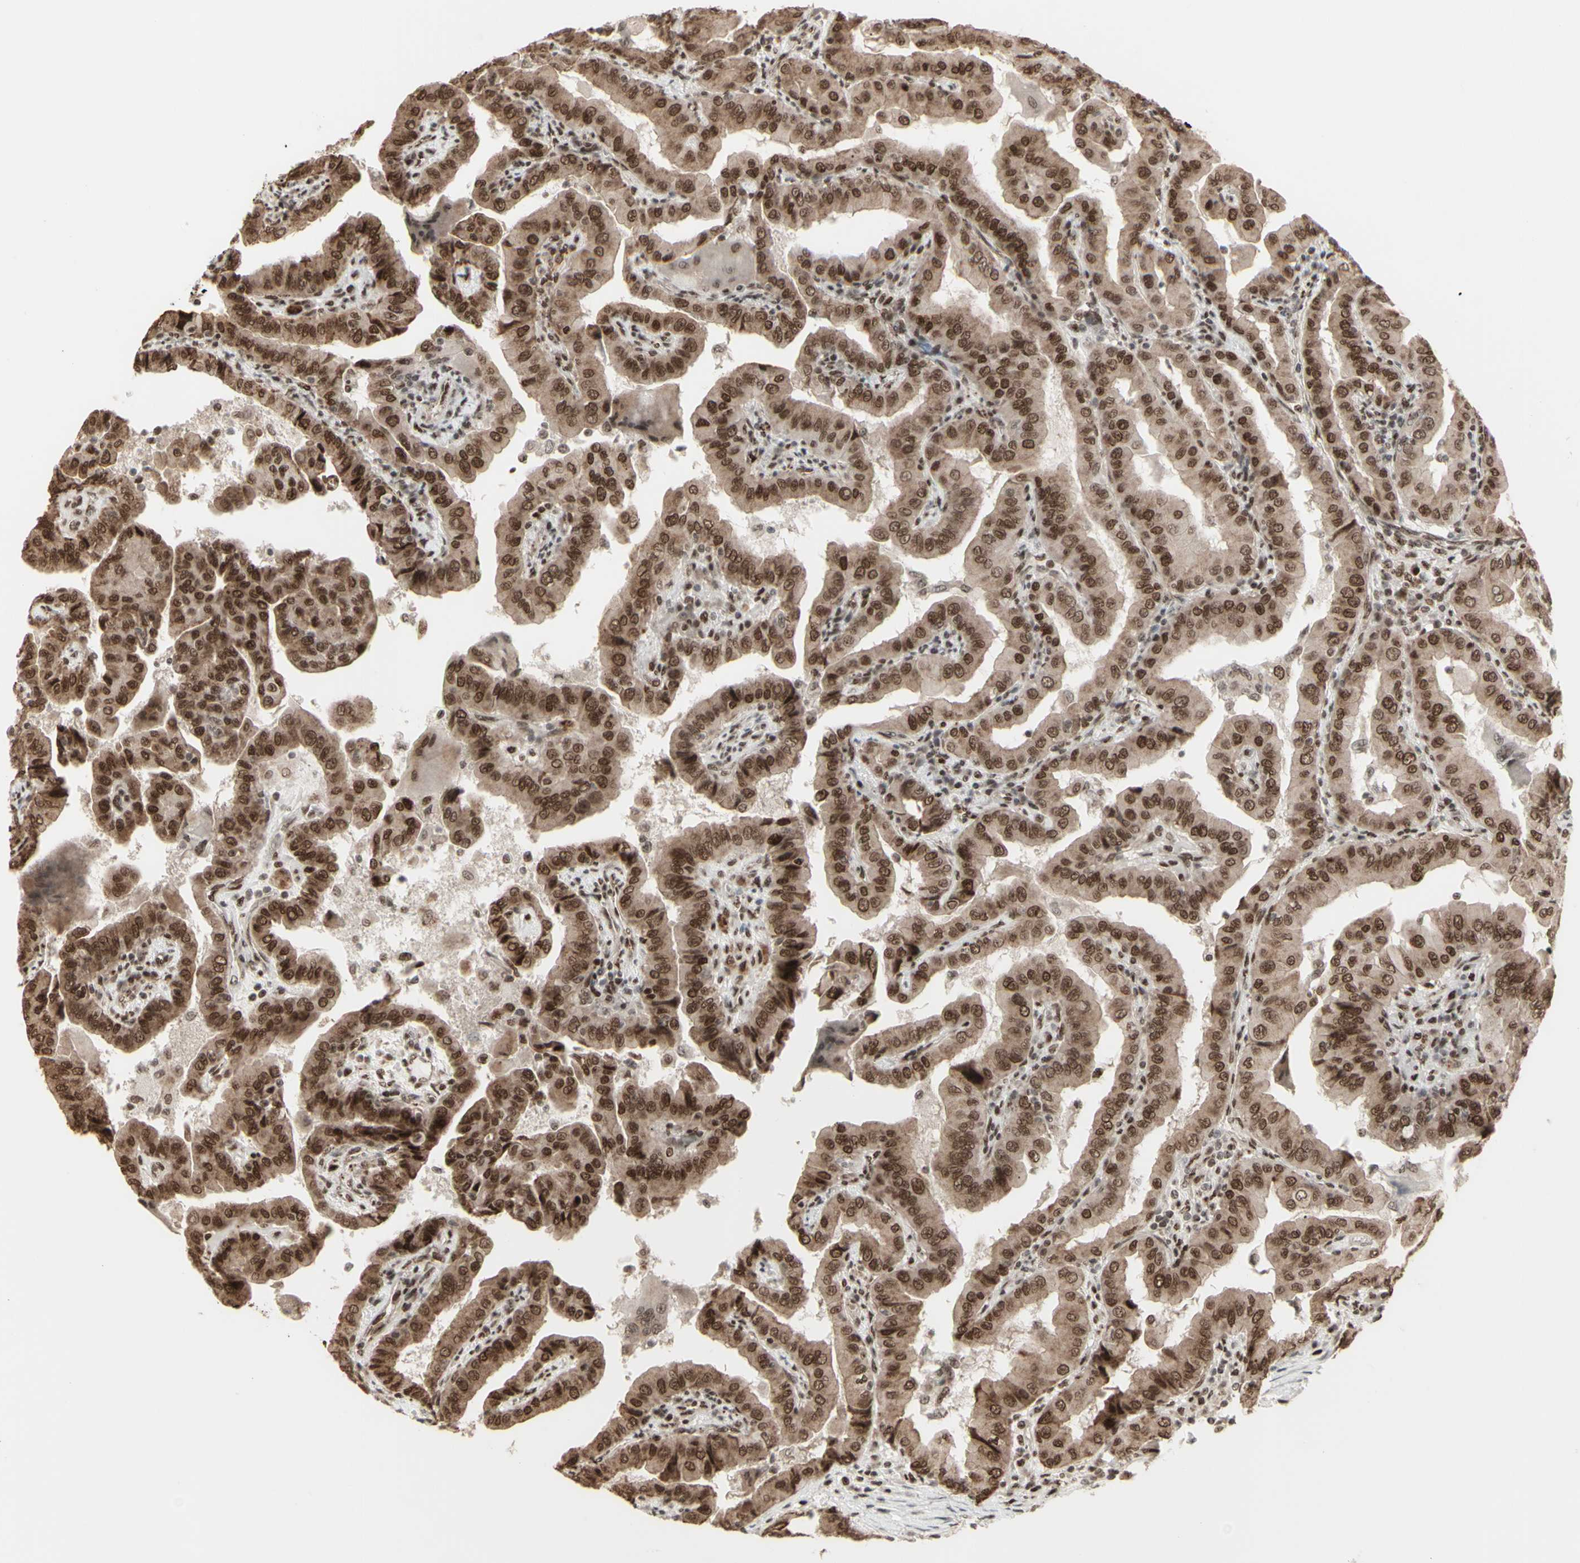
{"staining": {"intensity": "moderate", "quantity": ">75%", "location": "cytoplasmic/membranous,nuclear"}, "tissue": "thyroid cancer", "cell_type": "Tumor cells", "image_type": "cancer", "snomed": [{"axis": "morphology", "description": "Papillary adenocarcinoma, NOS"}, {"axis": "topography", "description": "Thyroid gland"}], "caption": "Tumor cells show moderate cytoplasmic/membranous and nuclear positivity in approximately >75% of cells in thyroid papillary adenocarcinoma. The staining was performed using DAB (3,3'-diaminobenzidine), with brown indicating positive protein expression. Nuclei are stained blue with hematoxylin.", "gene": "CBX1", "patient": {"sex": "male", "age": 33}}